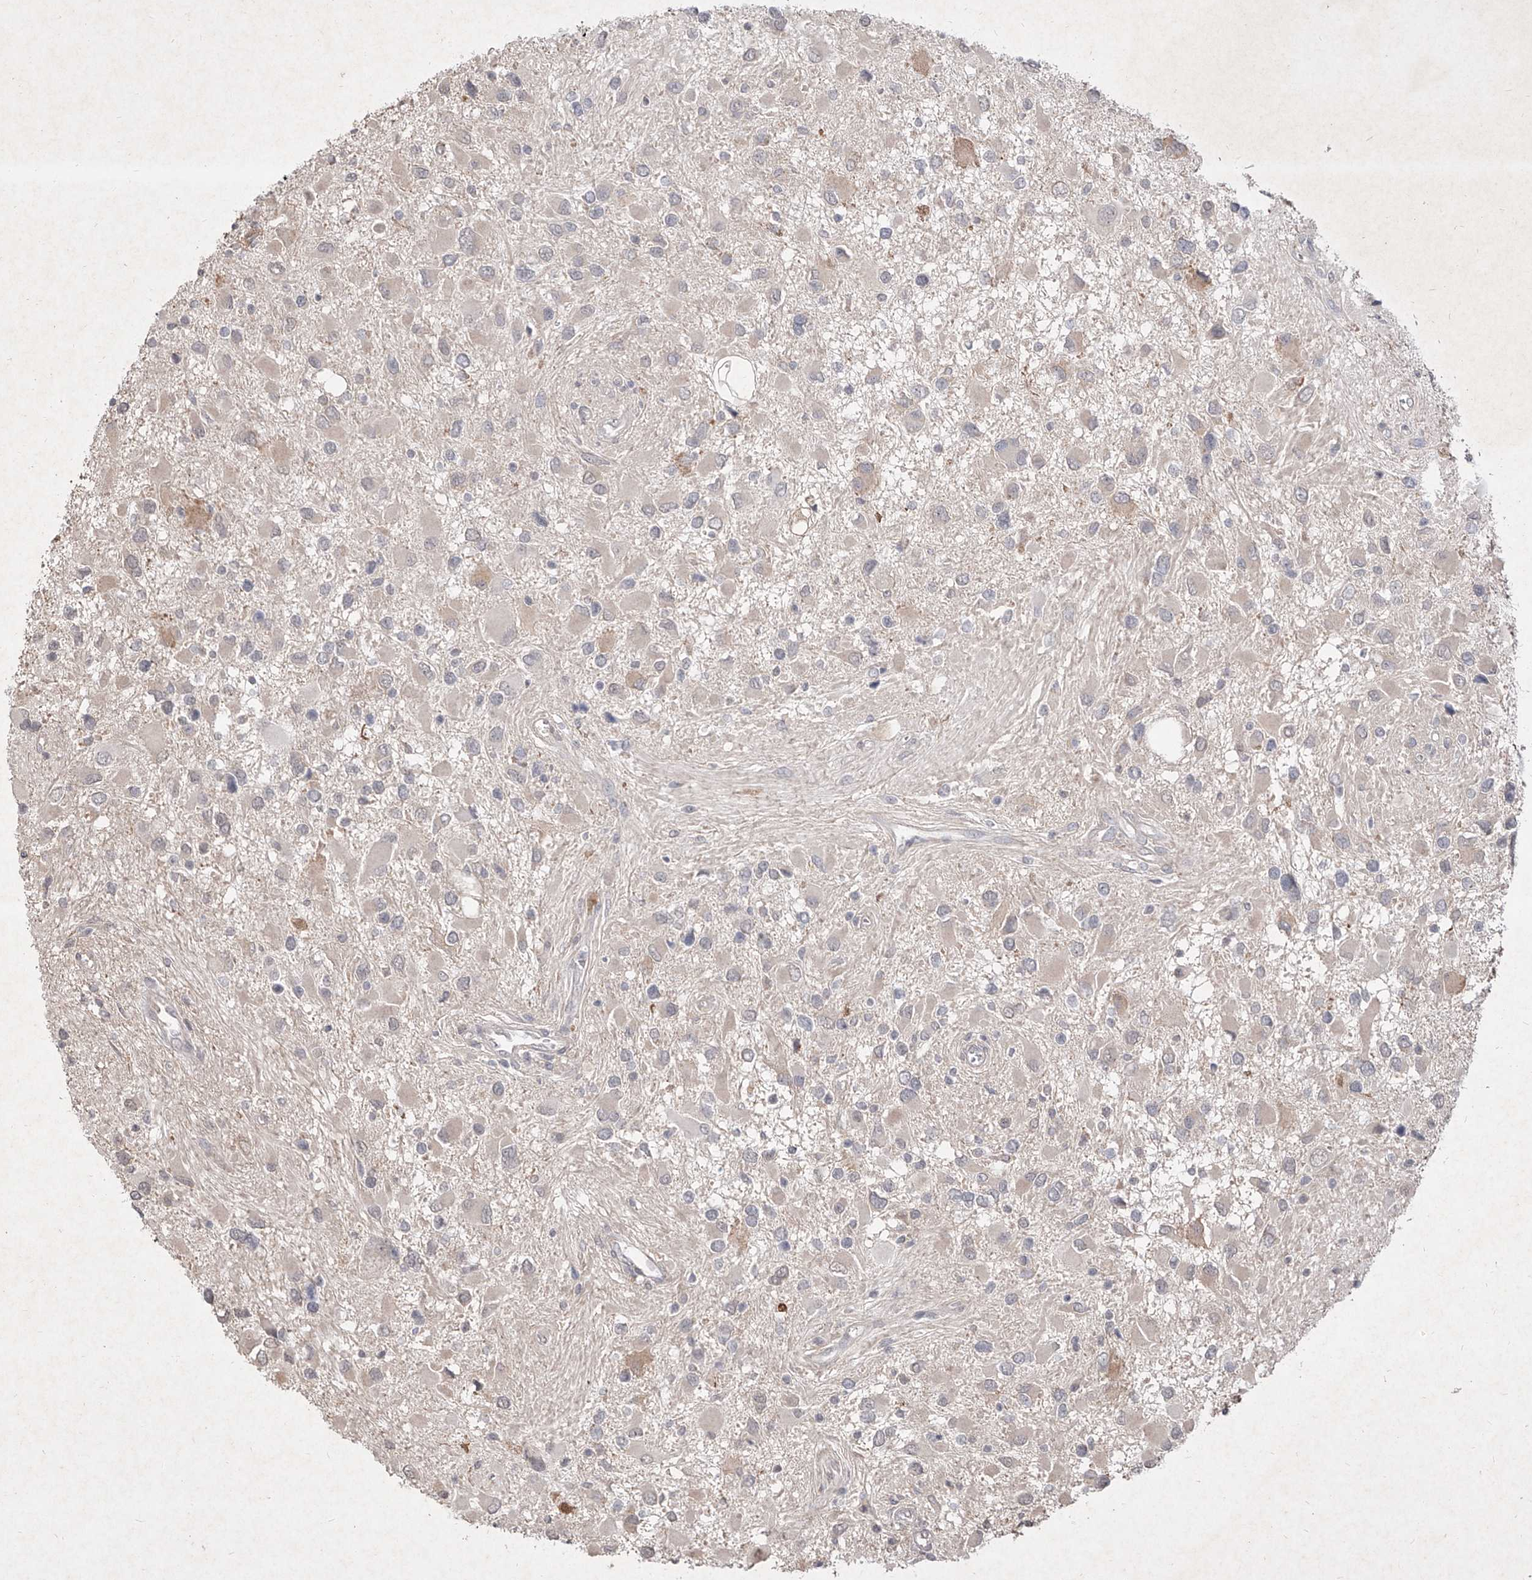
{"staining": {"intensity": "negative", "quantity": "none", "location": "none"}, "tissue": "glioma", "cell_type": "Tumor cells", "image_type": "cancer", "snomed": [{"axis": "morphology", "description": "Glioma, malignant, High grade"}, {"axis": "topography", "description": "Brain"}], "caption": "This image is of malignant glioma (high-grade) stained with immunohistochemistry to label a protein in brown with the nuclei are counter-stained blue. There is no expression in tumor cells. (DAB (3,3'-diaminobenzidine) IHC visualized using brightfield microscopy, high magnification).", "gene": "C4A", "patient": {"sex": "male", "age": 53}}